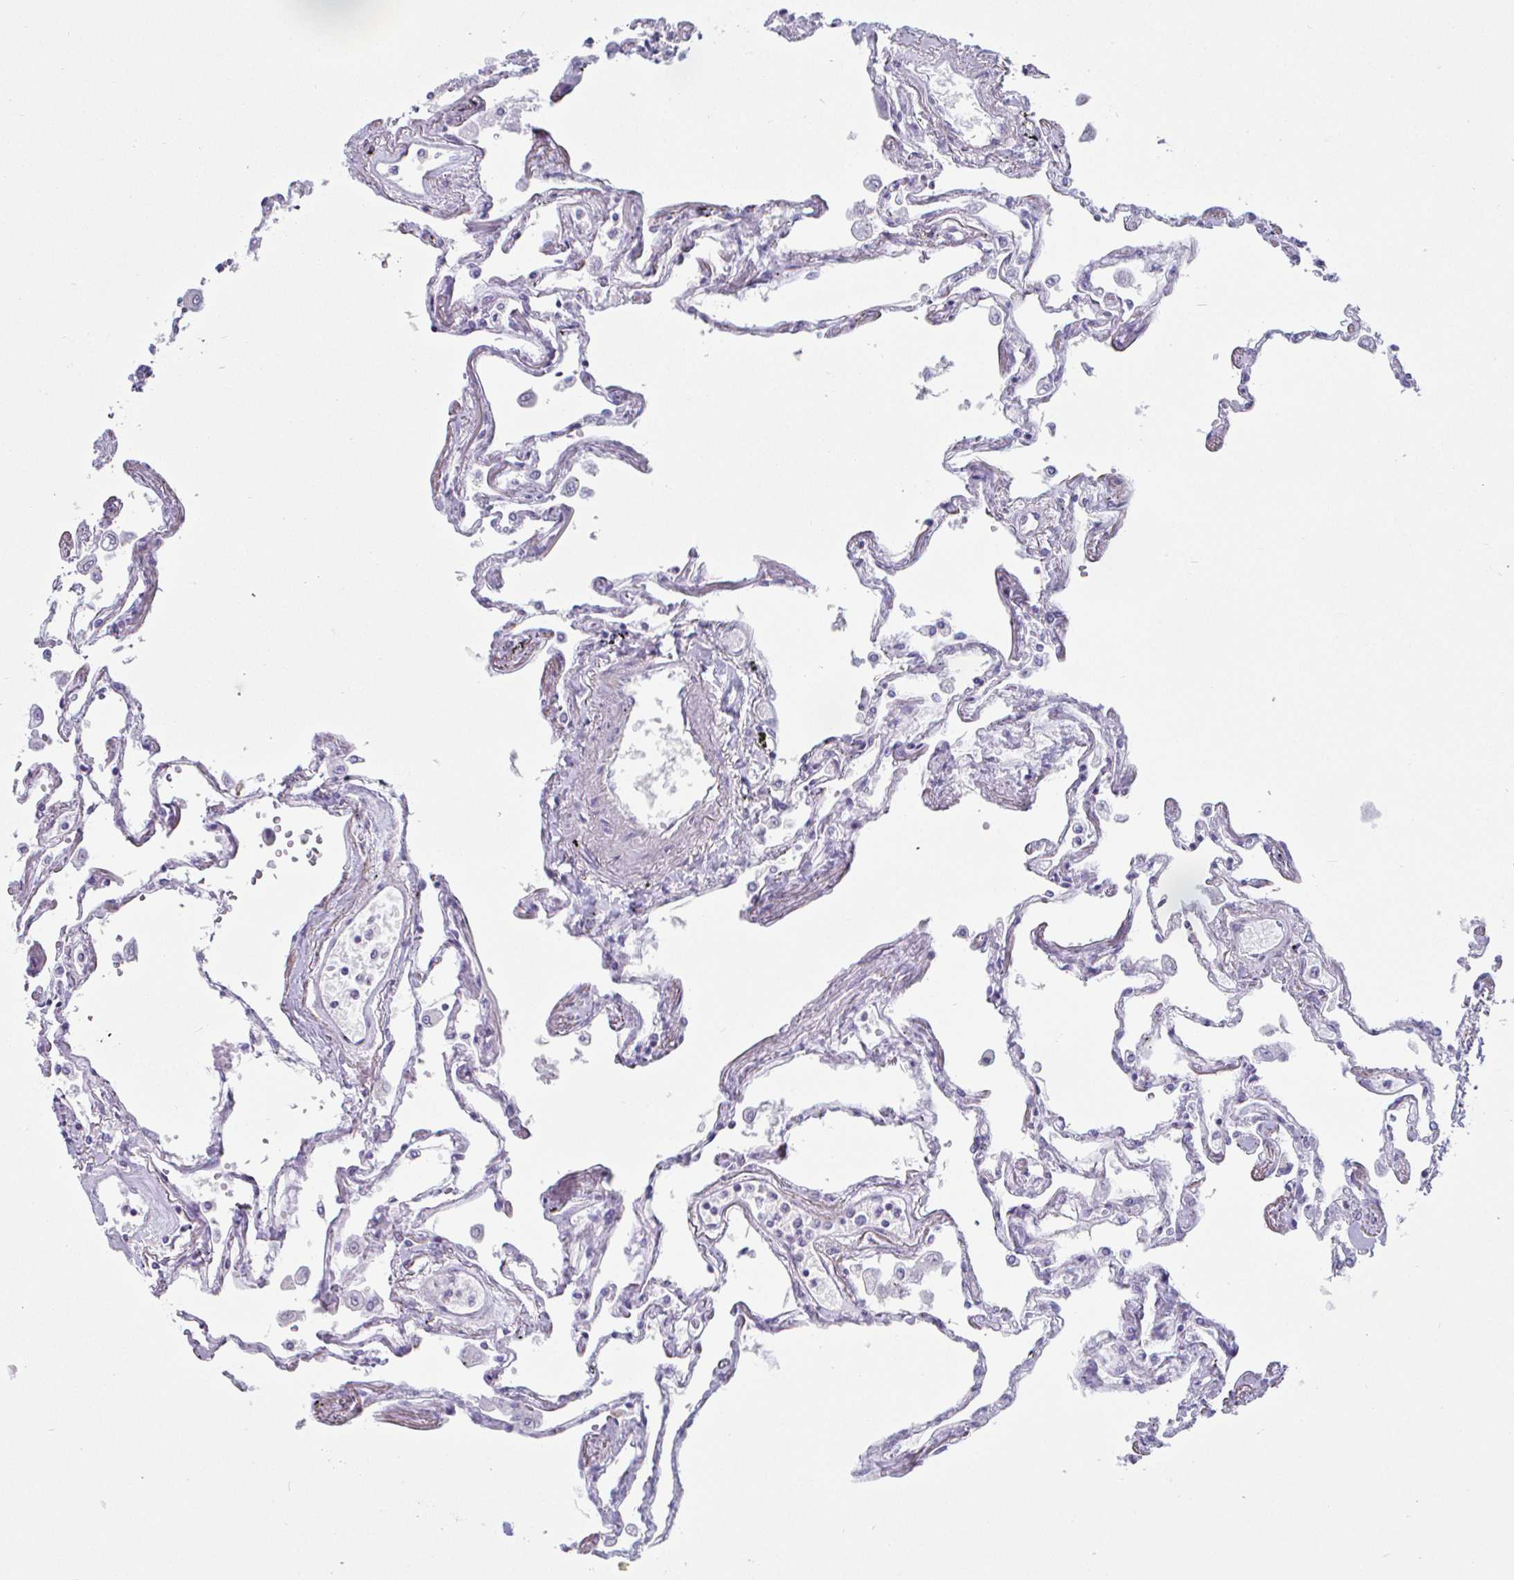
{"staining": {"intensity": "negative", "quantity": "none", "location": "none"}, "tissue": "lung", "cell_type": "Alveolar cells", "image_type": "normal", "snomed": [{"axis": "morphology", "description": "Normal tissue, NOS"}, {"axis": "morphology", "description": "Adenocarcinoma, NOS"}, {"axis": "topography", "description": "Cartilage tissue"}, {"axis": "topography", "description": "Lung"}], "caption": "Immunohistochemistry micrograph of unremarkable lung stained for a protein (brown), which exhibits no positivity in alveolar cells.", "gene": "CREG2", "patient": {"sex": "female", "age": 67}}